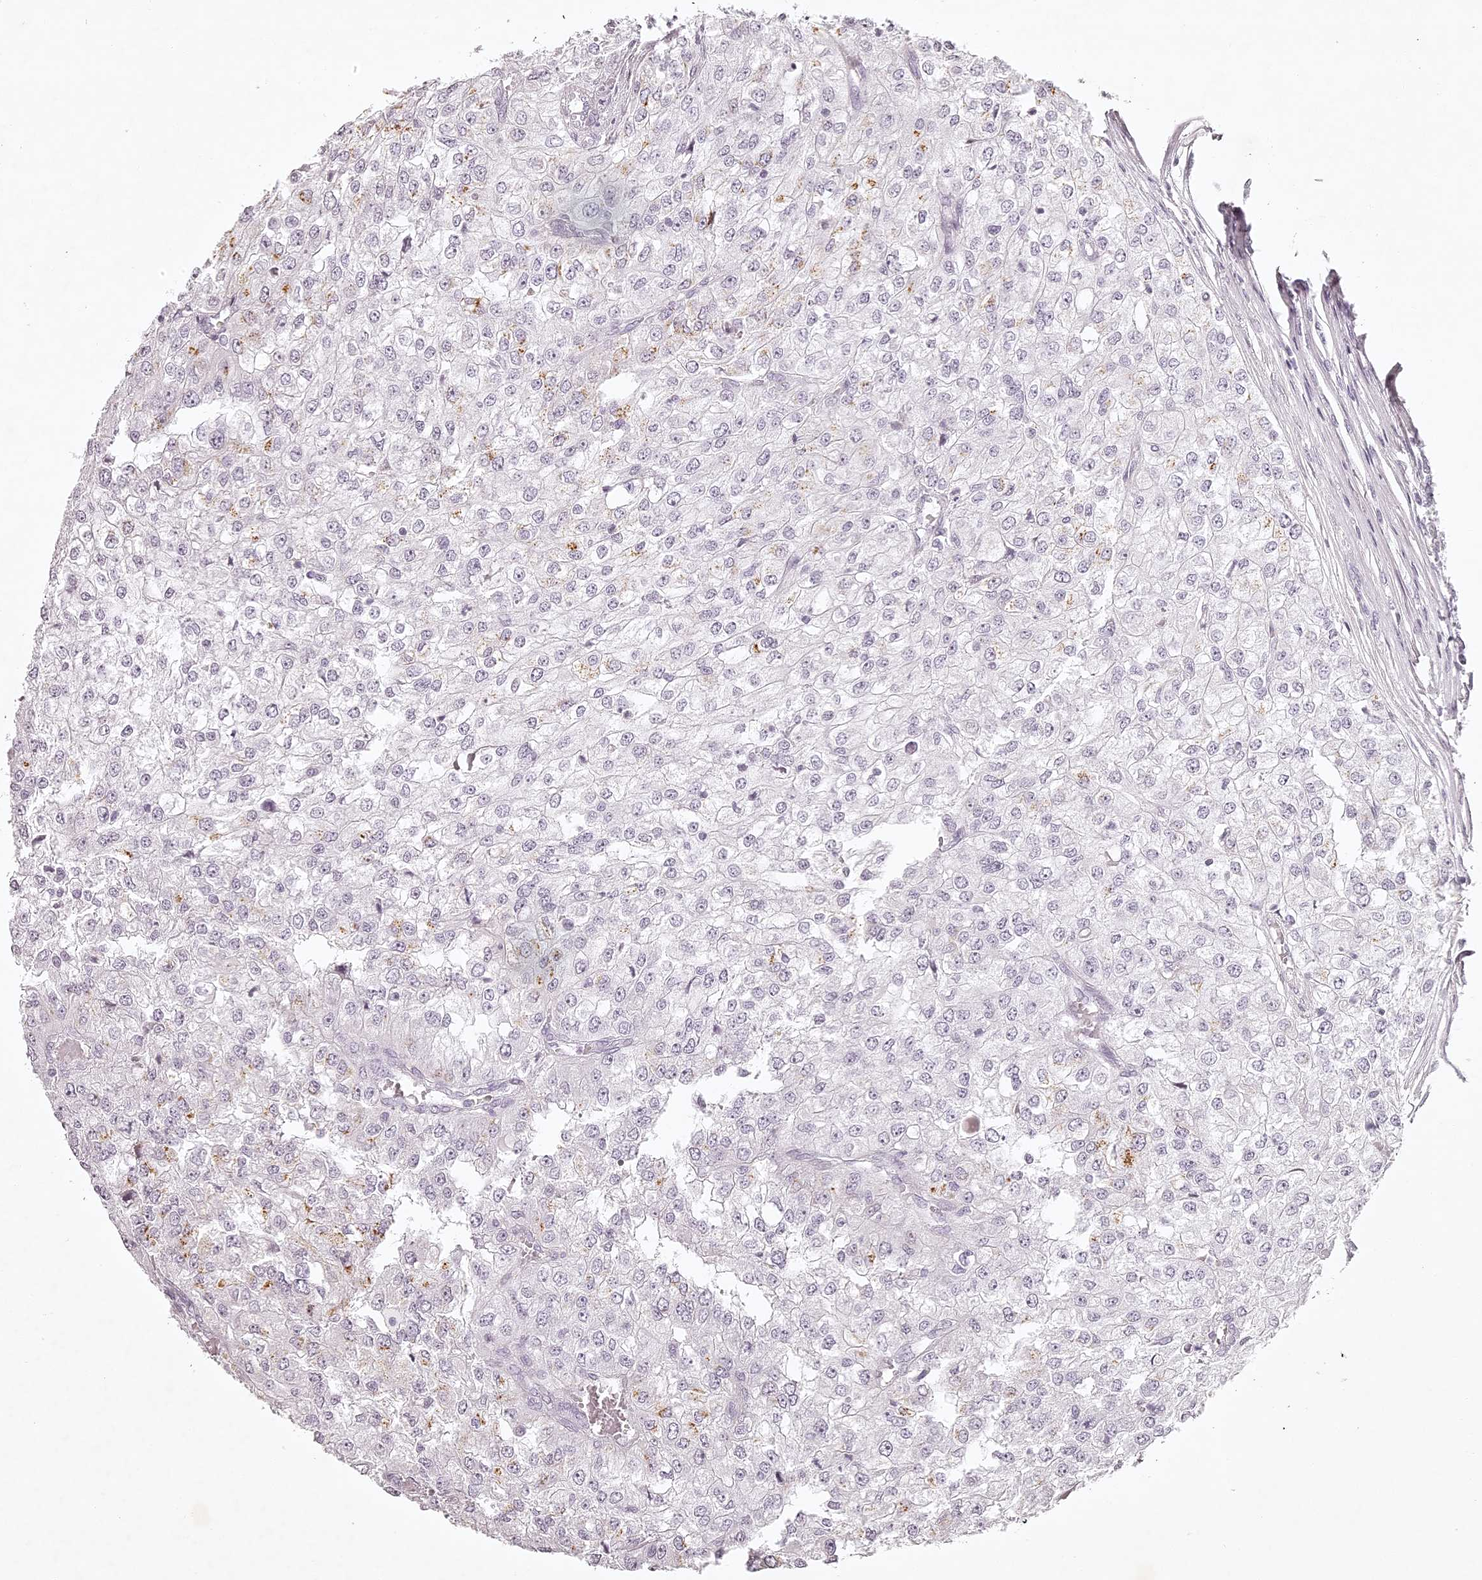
{"staining": {"intensity": "moderate", "quantity": "<25%", "location": "cytoplasmic/membranous"}, "tissue": "renal cancer", "cell_type": "Tumor cells", "image_type": "cancer", "snomed": [{"axis": "morphology", "description": "Adenocarcinoma, NOS"}, {"axis": "topography", "description": "Kidney"}], "caption": "Approximately <25% of tumor cells in renal cancer (adenocarcinoma) display moderate cytoplasmic/membranous protein staining as visualized by brown immunohistochemical staining.", "gene": "ELAPOR1", "patient": {"sex": "female", "age": 54}}